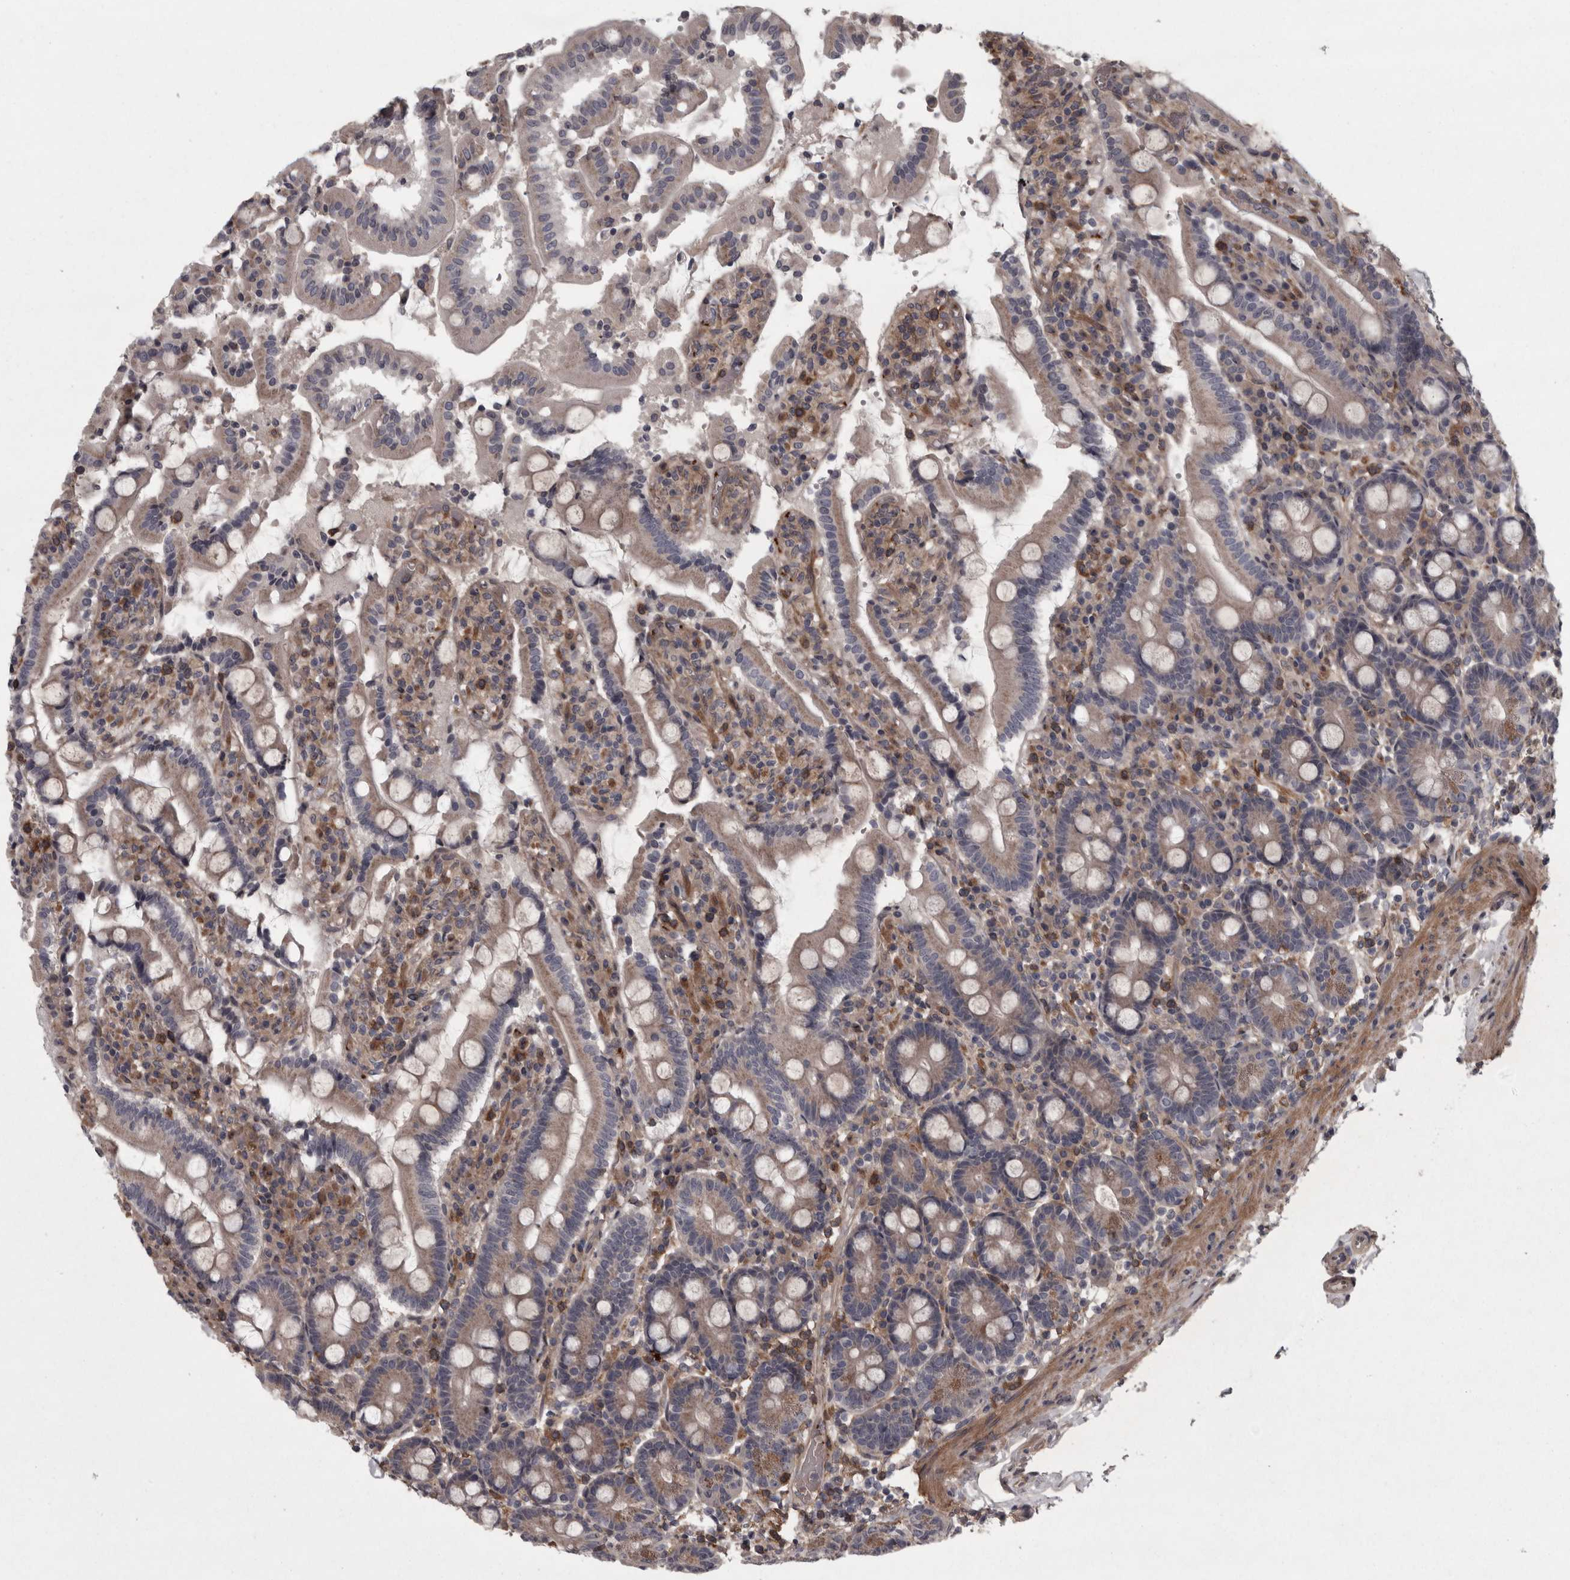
{"staining": {"intensity": "weak", "quantity": "<25%", "location": "cytoplasmic/membranous"}, "tissue": "duodenum", "cell_type": "Glandular cells", "image_type": "normal", "snomed": [{"axis": "morphology", "description": "Normal tissue, NOS"}, {"axis": "topography", "description": "Small intestine, NOS"}], "caption": "Human duodenum stained for a protein using IHC shows no positivity in glandular cells.", "gene": "RSU1", "patient": {"sex": "female", "age": 71}}